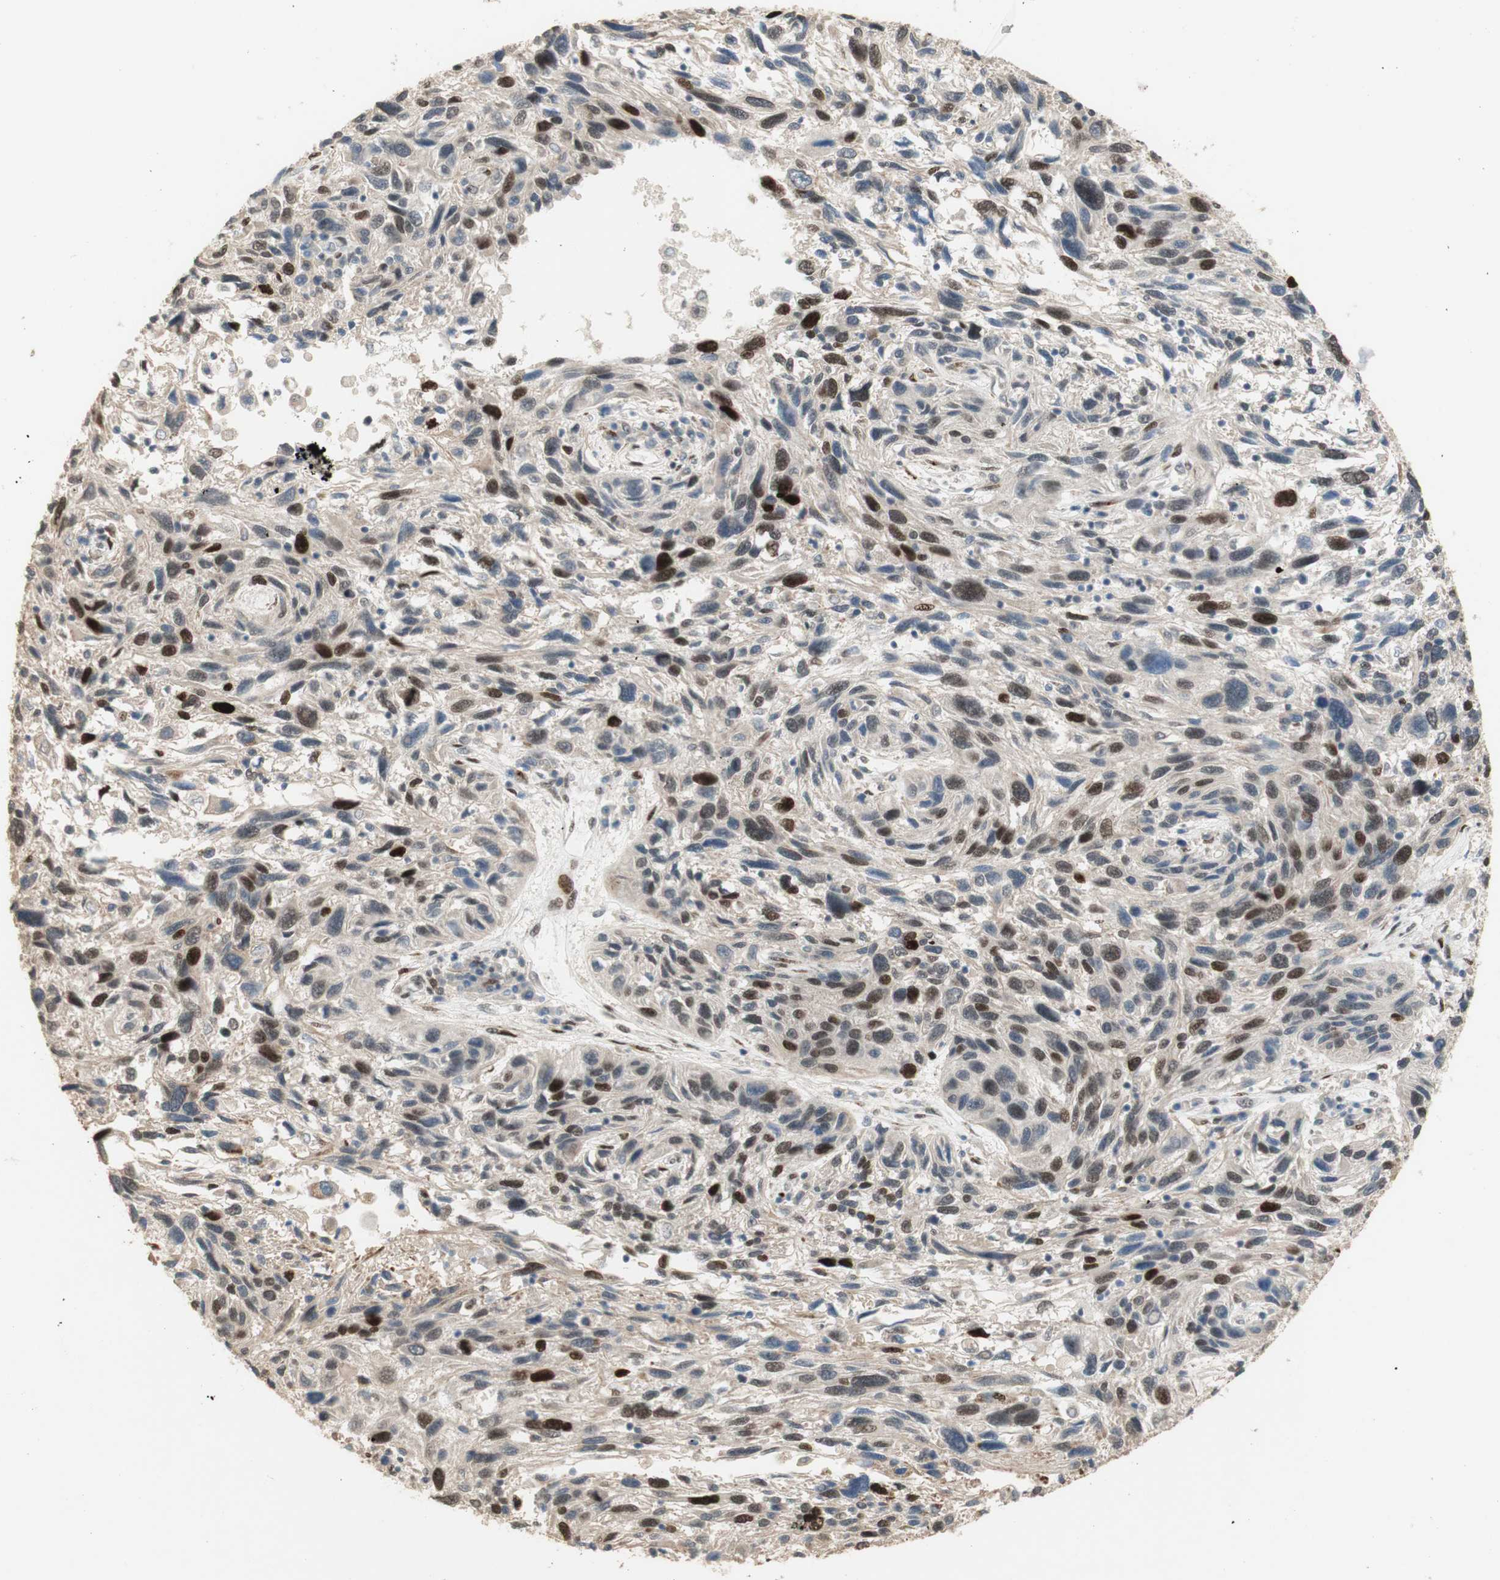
{"staining": {"intensity": "moderate", "quantity": "25%-75%", "location": "nuclear"}, "tissue": "melanoma", "cell_type": "Tumor cells", "image_type": "cancer", "snomed": [{"axis": "morphology", "description": "Malignant melanoma, NOS"}, {"axis": "topography", "description": "Skin"}], "caption": "Immunohistochemistry micrograph of neoplastic tissue: human malignant melanoma stained using immunohistochemistry displays medium levels of moderate protein expression localized specifically in the nuclear of tumor cells, appearing as a nuclear brown color.", "gene": "FOXP1", "patient": {"sex": "male", "age": 53}}